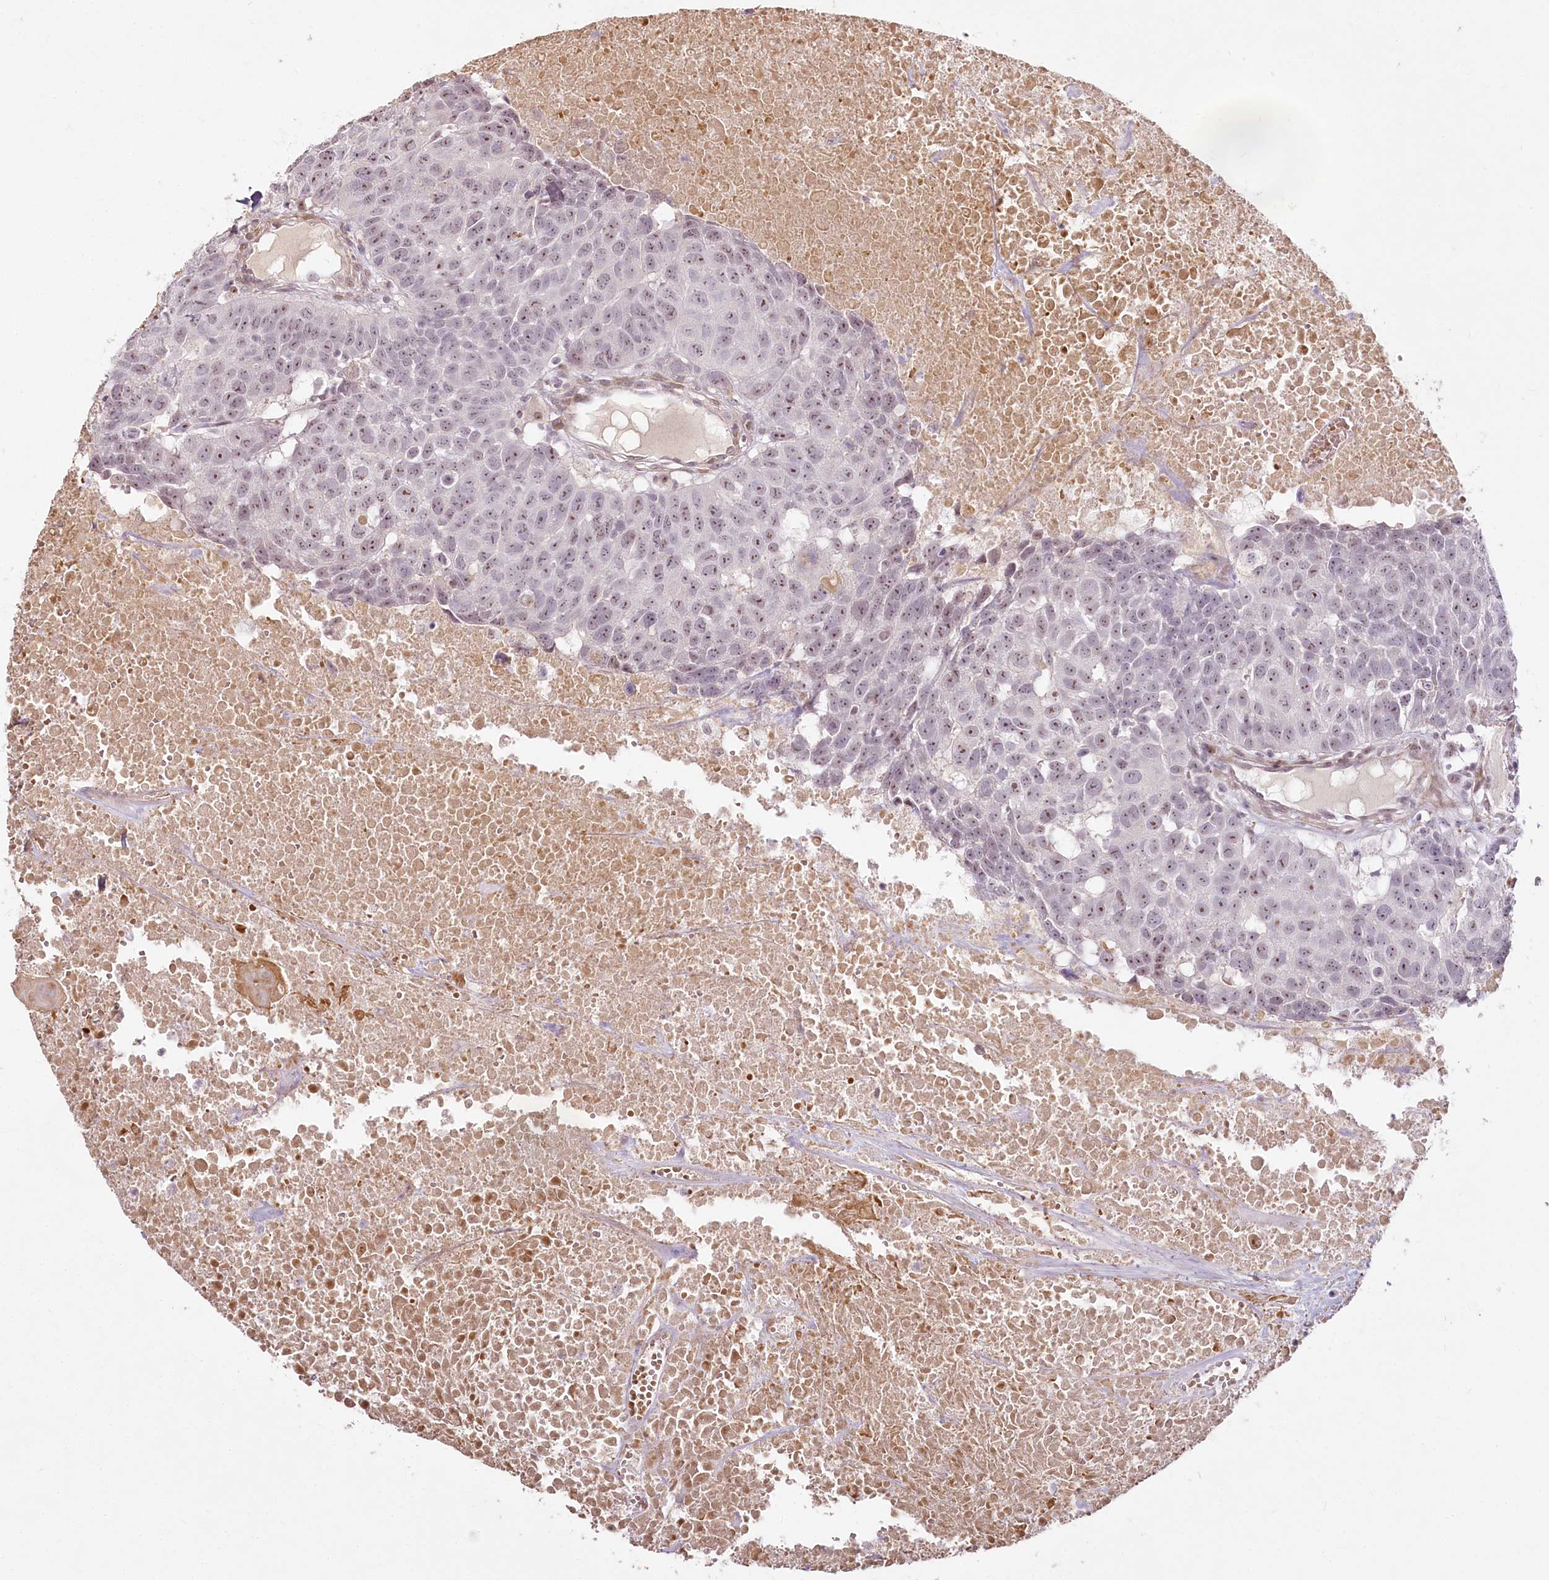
{"staining": {"intensity": "weak", "quantity": ">75%", "location": "nuclear"}, "tissue": "head and neck cancer", "cell_type": "Tumor cells", "image_type": "cancer", "snomed": [{"axis": "morphology", "description": "Squamous cell carcinoma, NOS"}, {"axis": "topography", "description": "Head-Neck"}], "caption": "Head and neck cancer (squamous cell carcinoma) stained with a brown dye reveals weak nuclear positive positivity in approximately >75% of tumor cells.", "gene": "EXOSC7", "patient": {"sex": "male", "age": 66}}